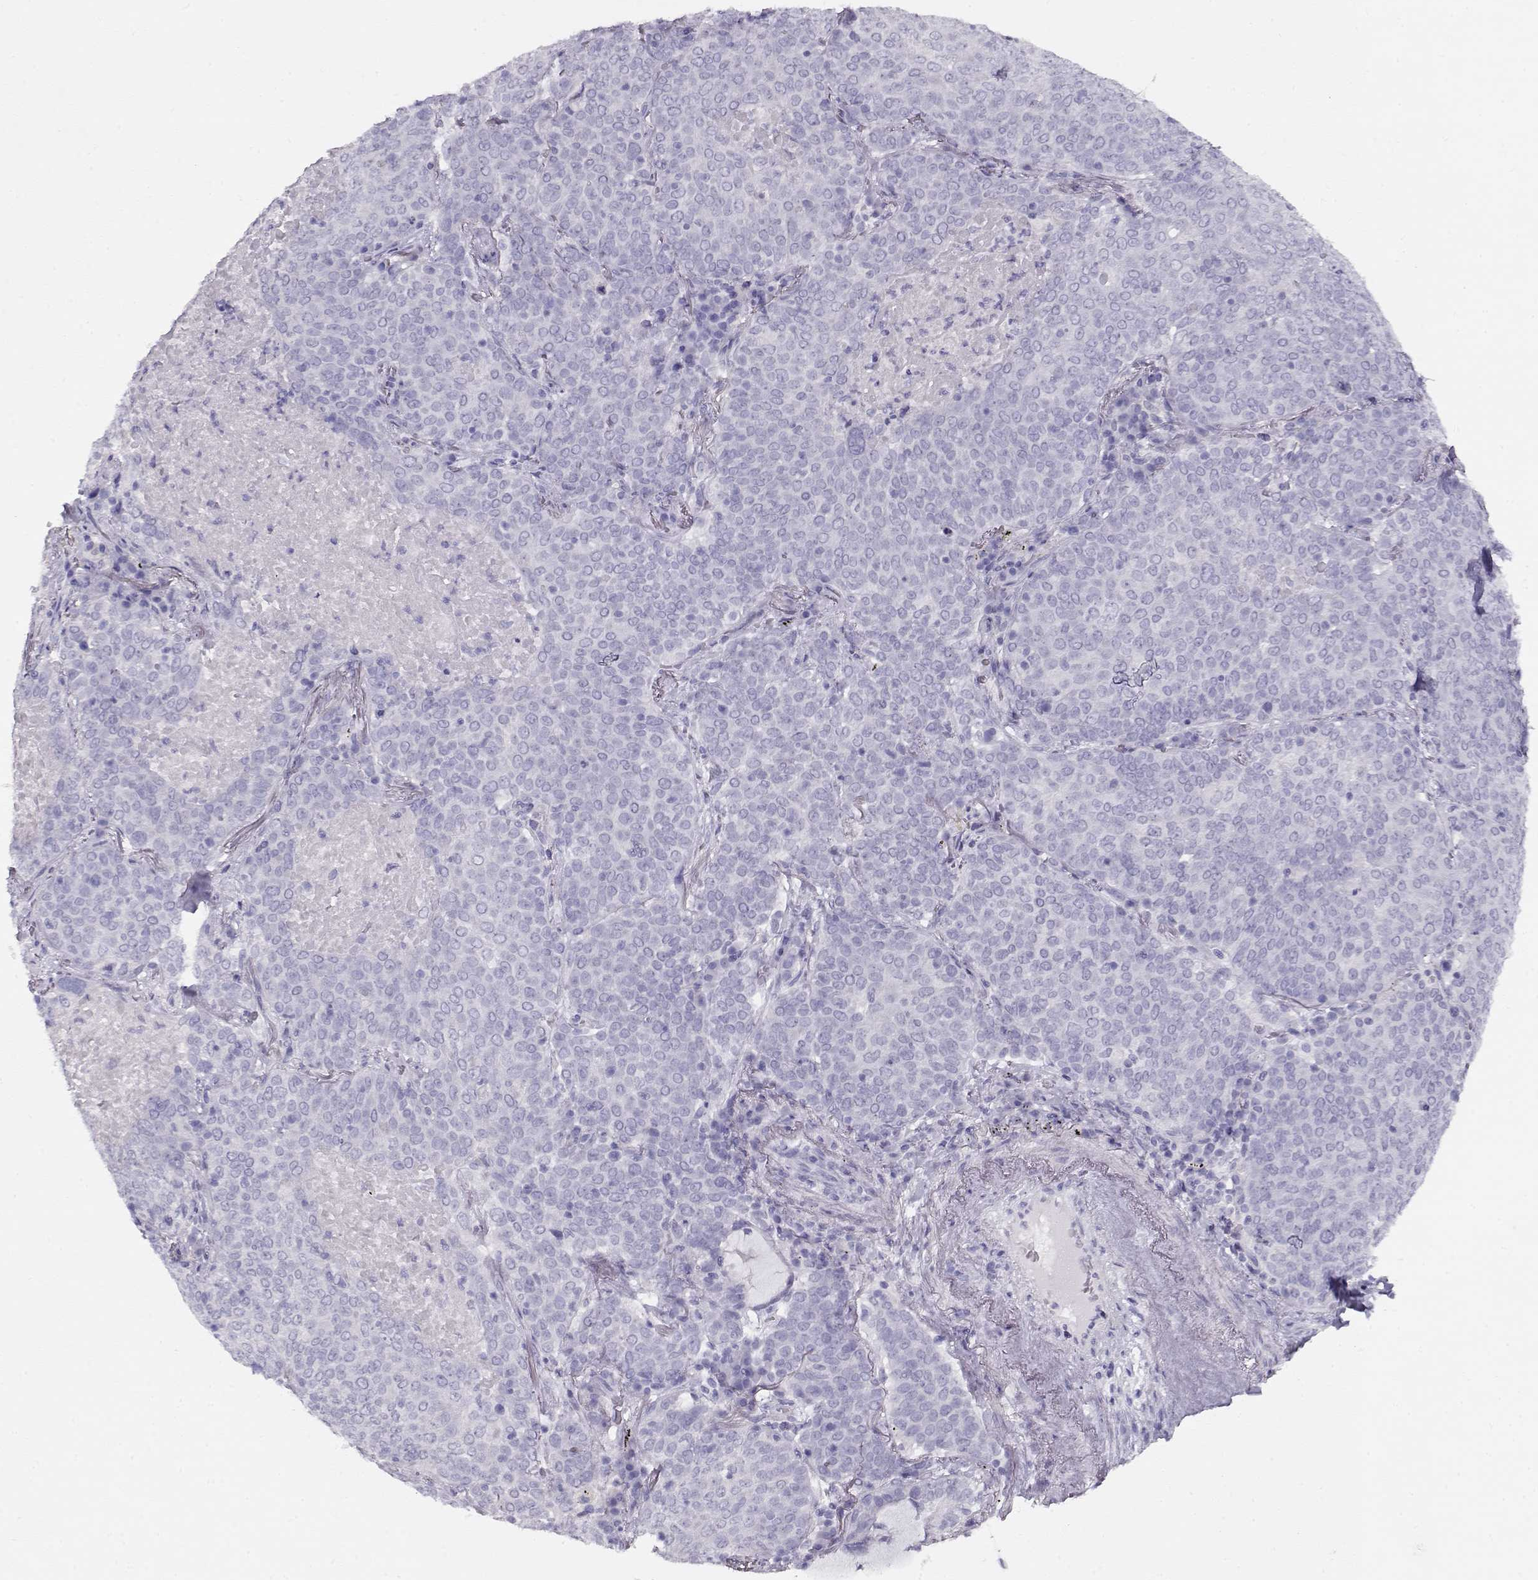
{"staining": {"intensity": "negative", "quantity": "none", "location": "none"}, "tissue": "lung cancer", "cell_type": "Tumor cells", "image_type": "cancer", "snomed": [{"axis": "morphology", "description": "Squamous cell carcinoma, NOS"}, {"axis": "topography", "description": "Lung"}], "caption": "Lung cancer (squamous cell carcinoma) was stained to show a protein in brown. There is no significant expression in tumor cells.", "gene": "ACTN2", "patient": {"sex": "male", "age": 82}}